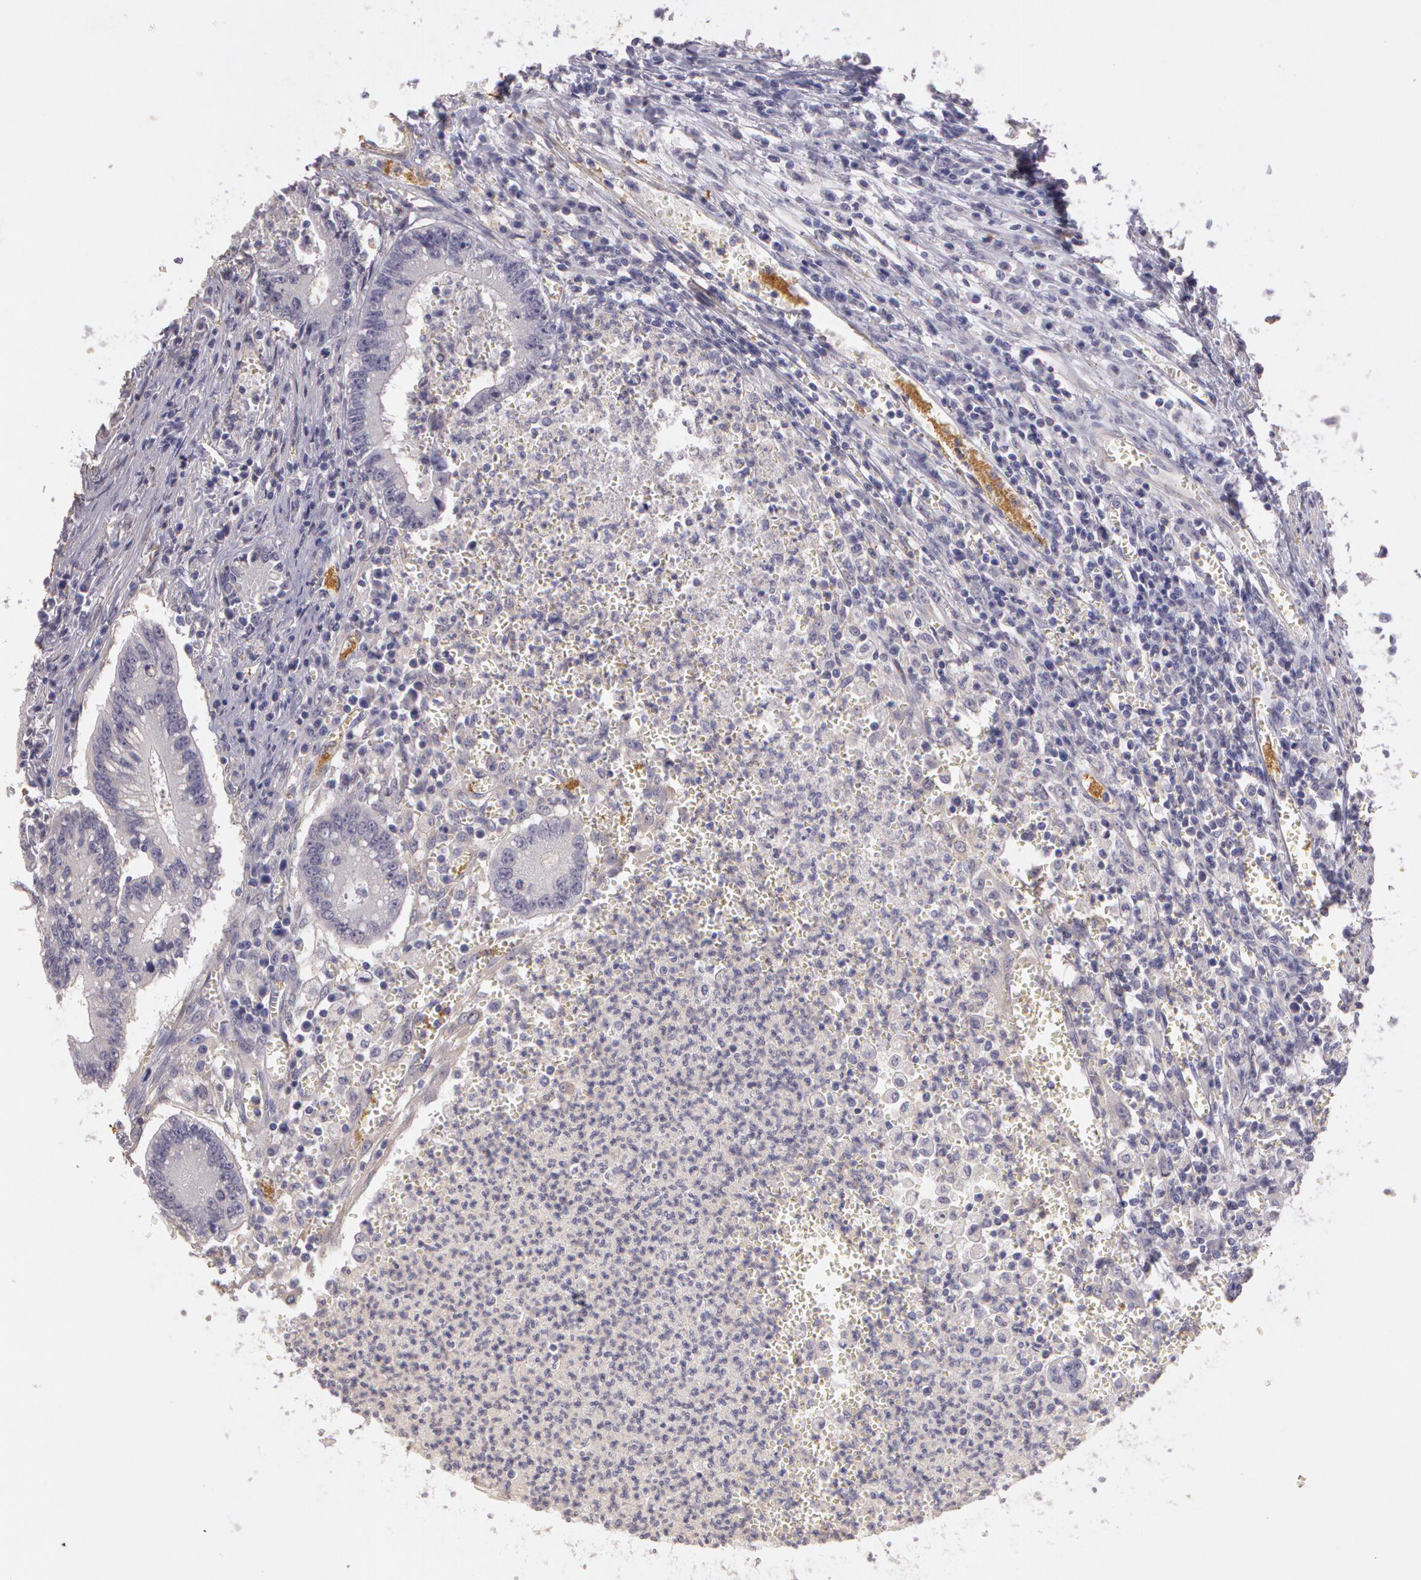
{"staining": {"intensity": "negative", "quantity": "none", "location": "none"}, "tissue": "colorectal cancer", "cell_type": "Tumor cells", "image_type": "cancer", "snomed": [{"axis": "morphology", "description": "Adenocarcinoma, NOS"}, {"axis": "topography", "description": "Rectum"}], "caption": "Immunohistochemistry (IHC) histopathology image of neoplastic tissue: human colorectal cancer stained with DAB (3,3'-diaminobenzidine) exhibits no significant protein positivity in tumor cells.", "gene": "G2E3", "patient": {"sex": "female", "age": 81}}